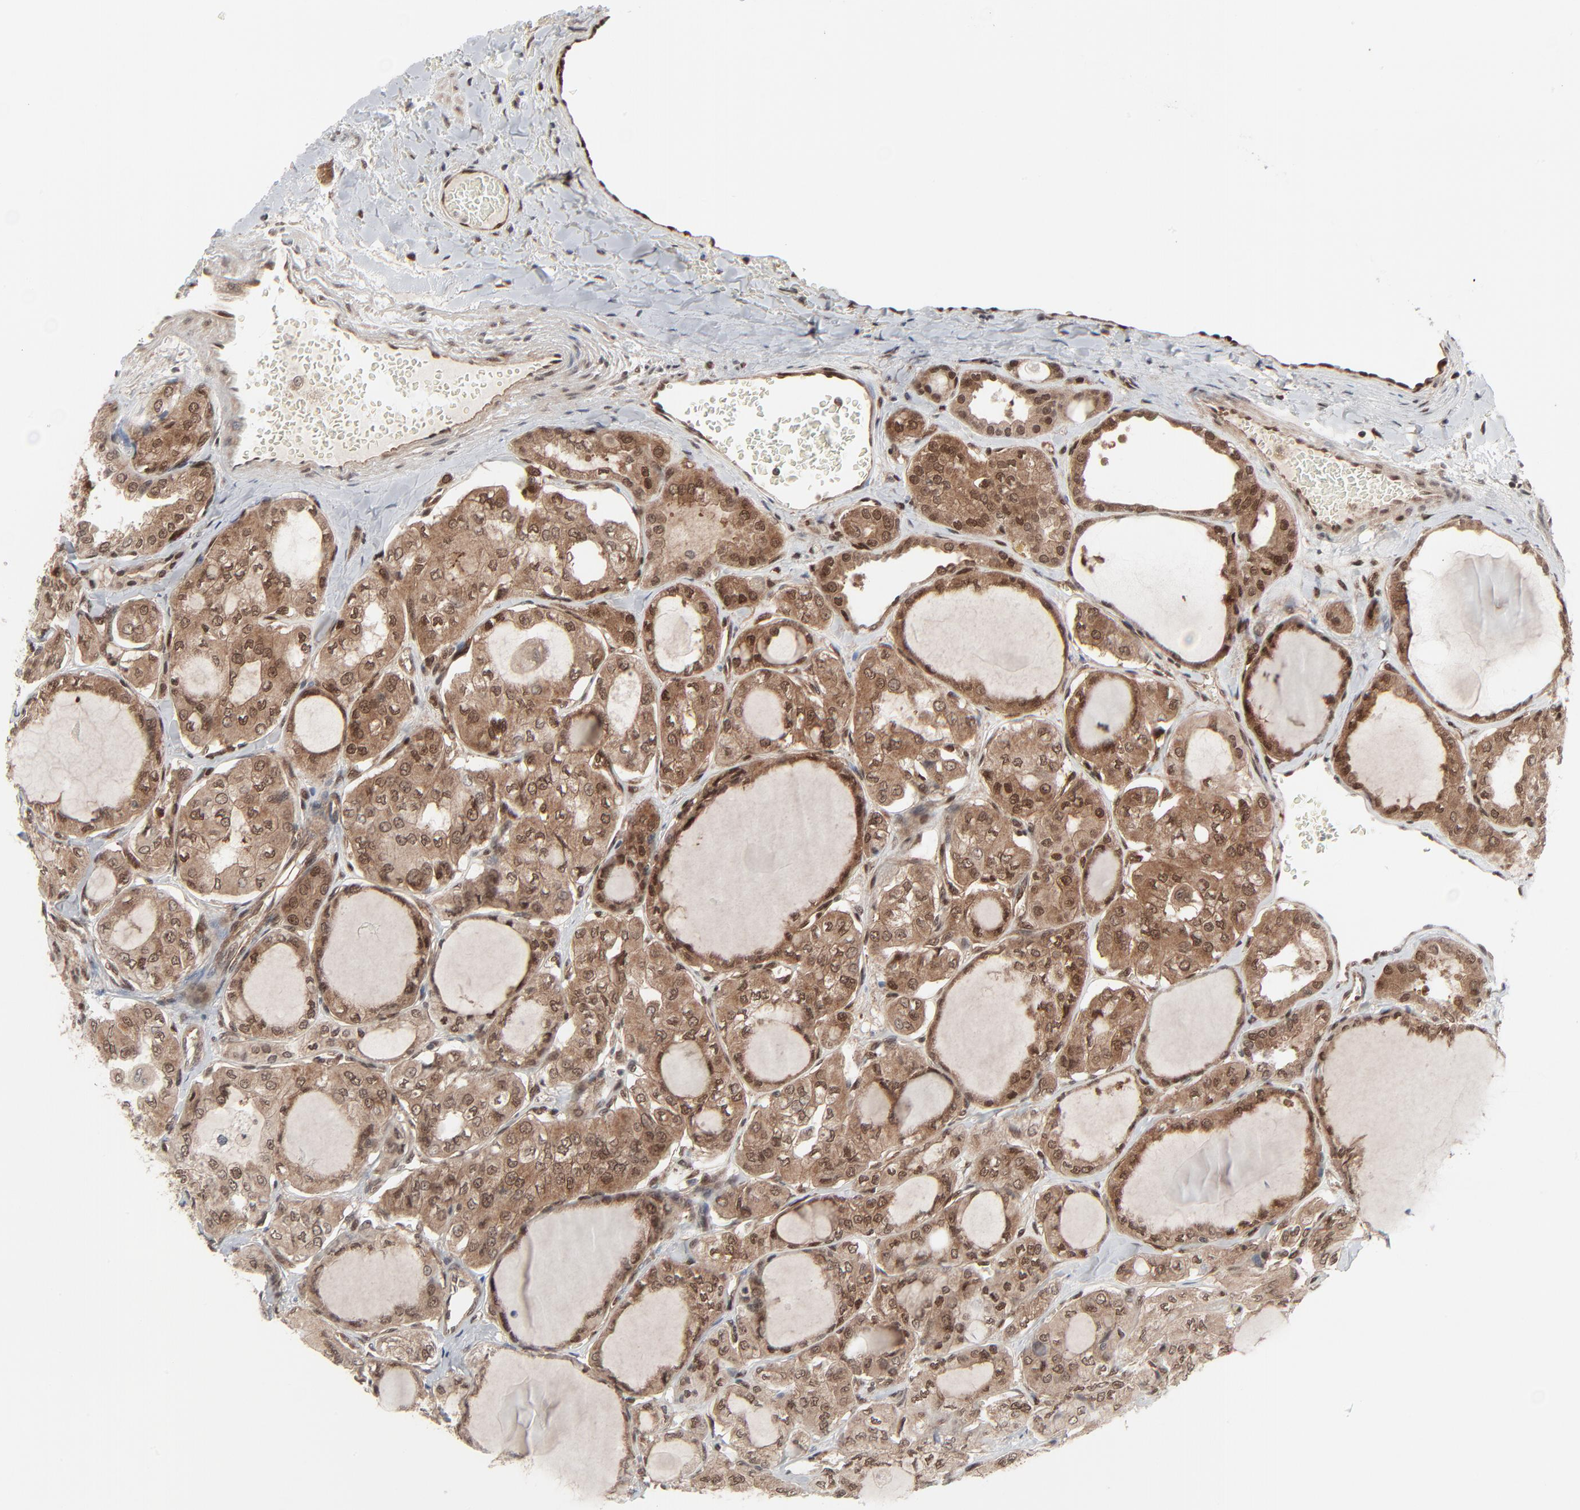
{"staining": {"intensity": "moderate", "quantity": ">75%", "location": "cytoplasmic/membranous,nuclear"}, "tissue": "thyroid cancer", "cell_type": "Tumor cells", "image_type": "cancer", "snomed": [{"axis": "morphology", "description": "Papillary adenocarcinoma, NOS"}, {"axis": "topography", "description": "Thyroid gland"}], "caption": "The image shows immunohistochemical staining of thyroid cancer. There is moderate cytoplasmic/membranous and nuclear staining is seen in about >75% of tumor cells.", "gene": "AKT1", "patient": {"sex": "male", "age": 20}}